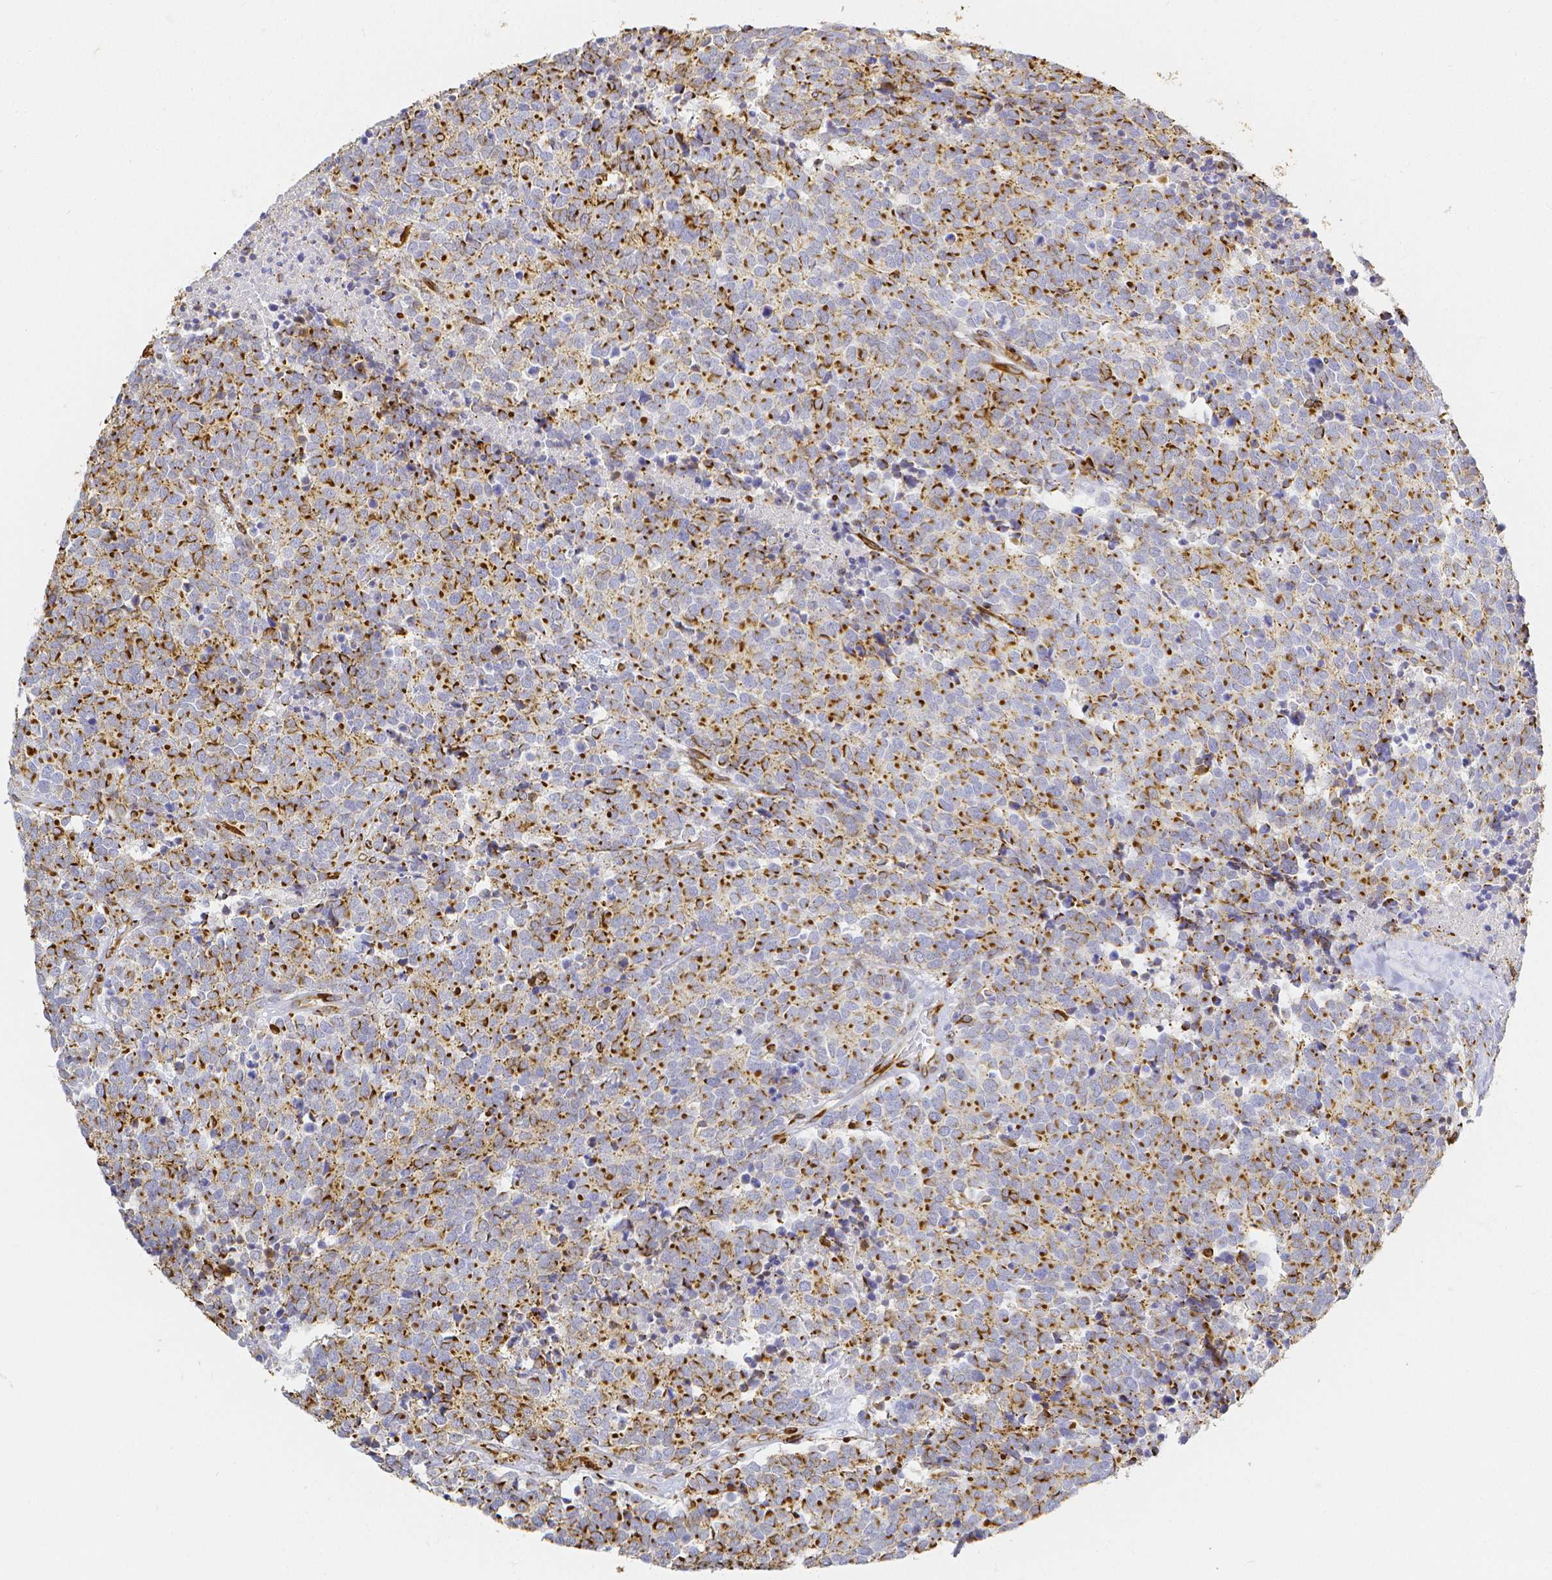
{"staining": {"intensity": "strong", "quantity": "25%-75%", "location": "cytoplasmic/membranous"}, "tissue": "carcinoid", "cell_type": "Tumor cells", "image_type": "cancer", "snomed": [{"axis": "morphology", "description": "Carcinoid, malignant, NOS"}, {"axis": "topography", "description": "Skin"}], "caption": "This histopathology image displays IHC staining of malignant carcinoid, with high strong cytoplasmic/membranous positivity in about 25%-75% of tumor cells.", "gene": "SMURF1", "patient": {"sex": "female", "age": 79}}